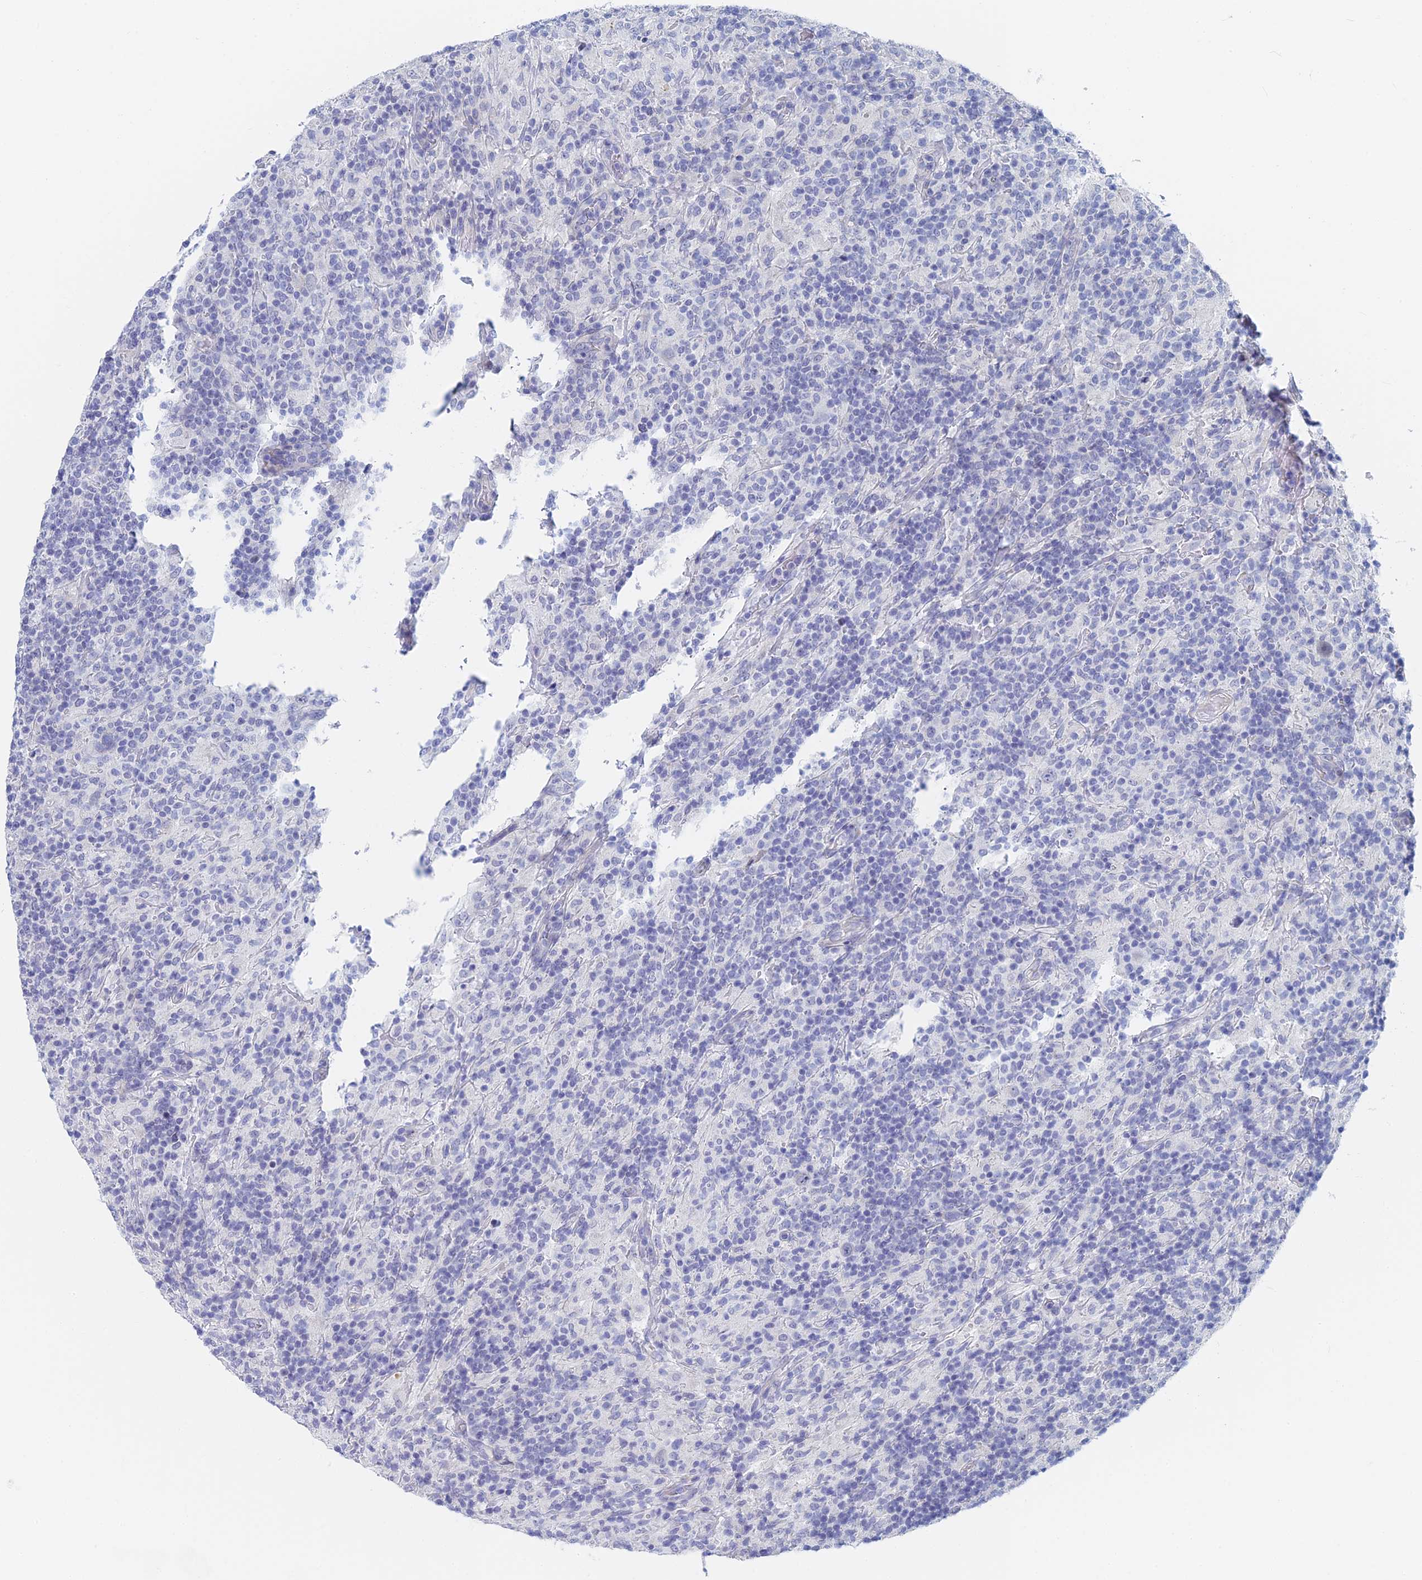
{"staining": {"intensity": "negative", "quantity": "none", "location": "none"}, "tissue": "lymphoma", "cell_type": "Tumor cells", "image_type": "cancer", "snomed": [{"axis": "morphology", "description": "Hodgkin's disease, NOS"}, {"axis": "topography", "description": "Lymph node"}], "caption": "There is no significant expression in tumor cells of lymphoma.", "gene": "GMNC", "patient": {"sex": "male", "age": 70}}